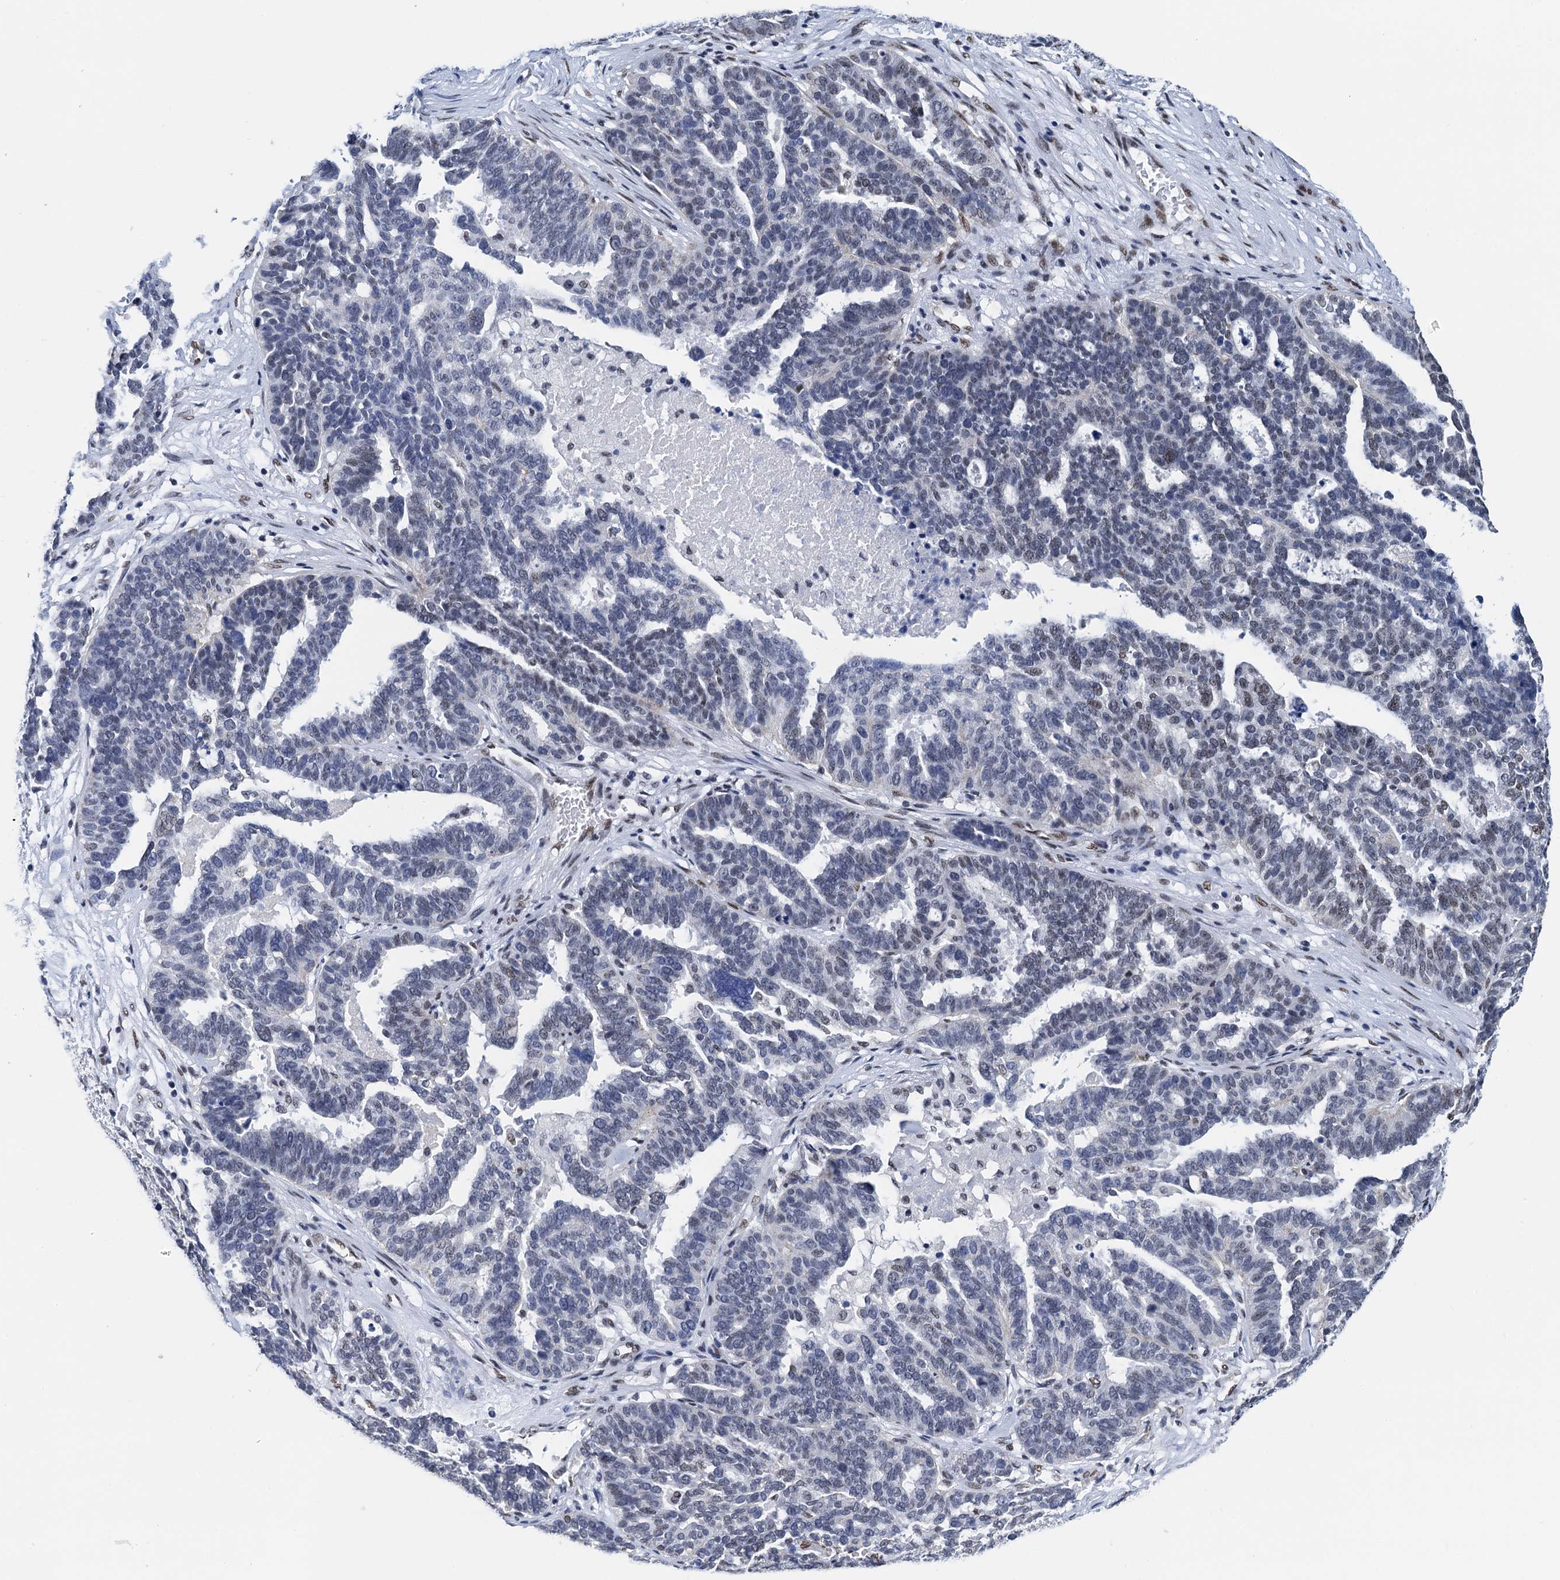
{"staining": {"intensity": "negative", "quantity": "none", "location": "none"}, "tissue": "ovarian cancer", "cell_type": "Tumor cells", "image_type": "cancer", "snomed": [{"axis": "morphology", "description": "Cystadenocarcinoma, serous, NOS"}, {"axis": "topography", "description": "Ovary"}], "caption": "Photomicrograph shows no protein staining in tumor cells of ovarian serous cystadenocarcinoma tissue. (Brightfield microscopy of DAB (3,3'-diaminobenzidine) immunohistochemistry at high magnification).", "gene": "SLTM", "patient": {"sex": "female", "age": 59}}